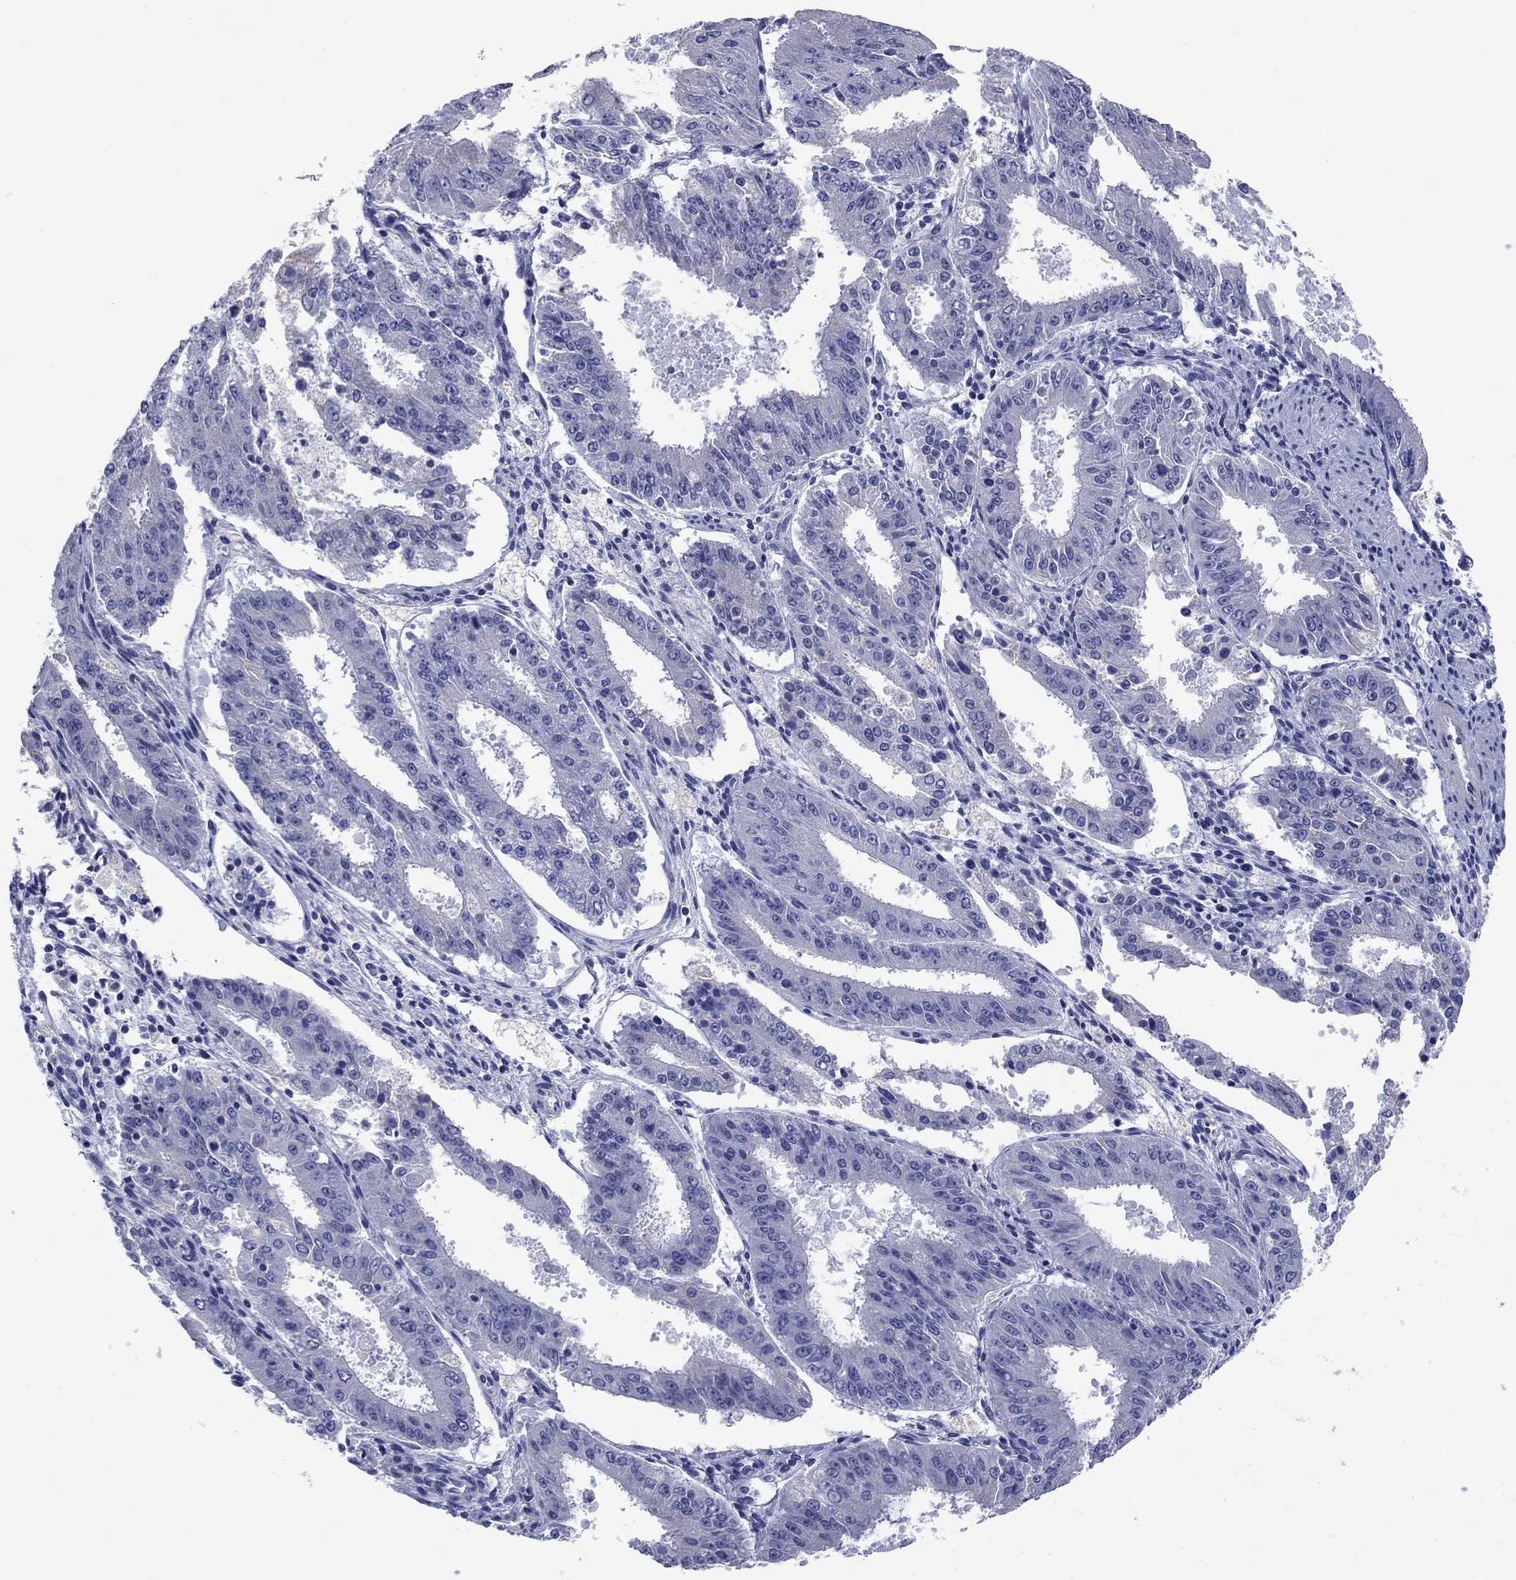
{"staining": {"intensity": "negative", "quantity": "none", "location": "none"}, "tissue": "ovarian cancer", "cell_type": "Tumor cells", "image_type": "cancer", "snomed": [{"axis": "morphology", "description": "Carcinoma, endometroid"}, {"axis": "topography", "description": "Ovary"}], "caption": "This is an immunohistochemistry histopathology image of human endometroid carcinoma (ovarian). There is no expression in tumor cells.", "gene": "PRKCG", "patient": {"sex": "female", "age": 42}}